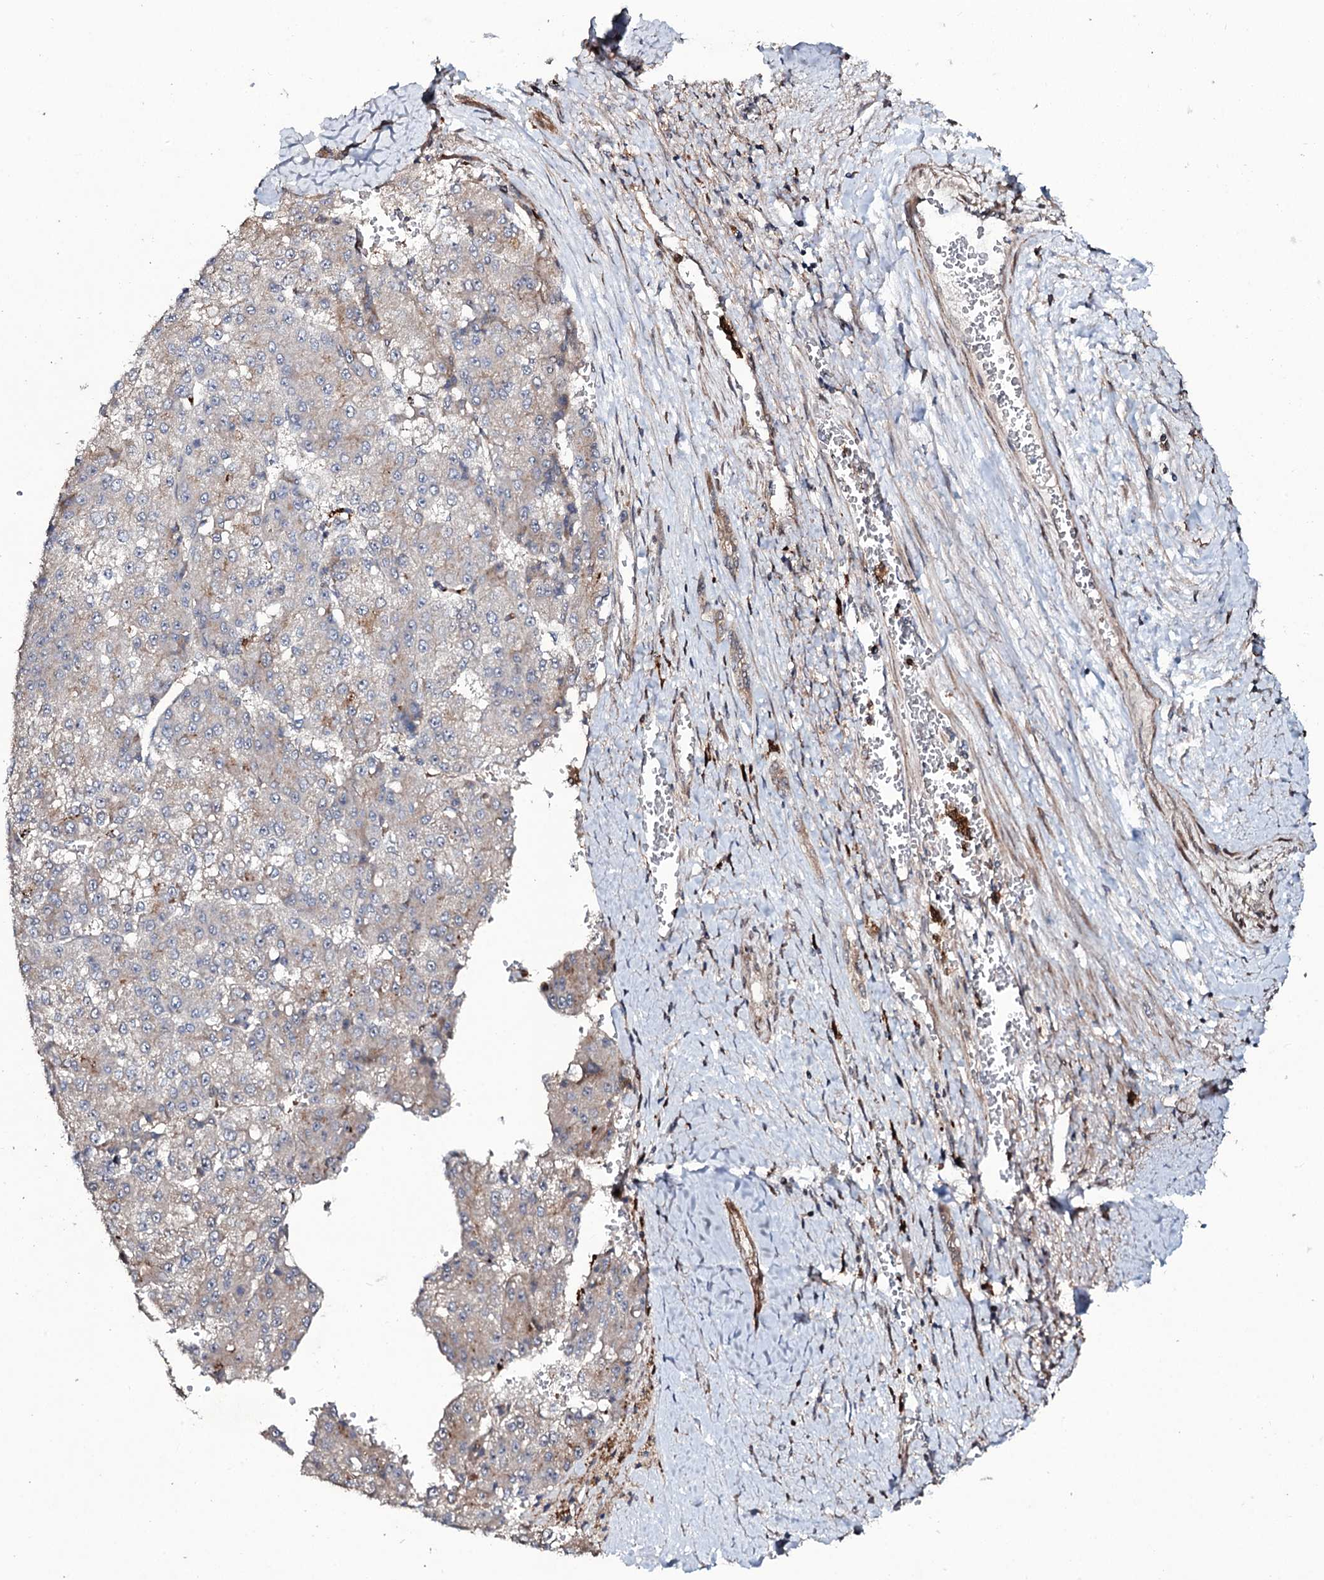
{"staining": {"intensity": "weak", "quantity": "<25%", "location": "cytoplasmic/membranous"}, "tissue": "liver cancer", "cell_type": "Tumor cells", "image_type": "cancer", "snomed": [{"axis": "morphology", "description": "Carcinoma, Hepatocellular, NOS"}, {"axis": "topography", "description": "Liver"}], "caption": "Tumor cells are negative for protein expression in human liver hepatocellular carcinoma. The staining is performed using DAB (3,3'-diaminobenzidine) brown chromogen with nuclei counter-stained in using hematoxylin.", "gene": "COG6", "patient": {"sex": "female", "age": 73}}